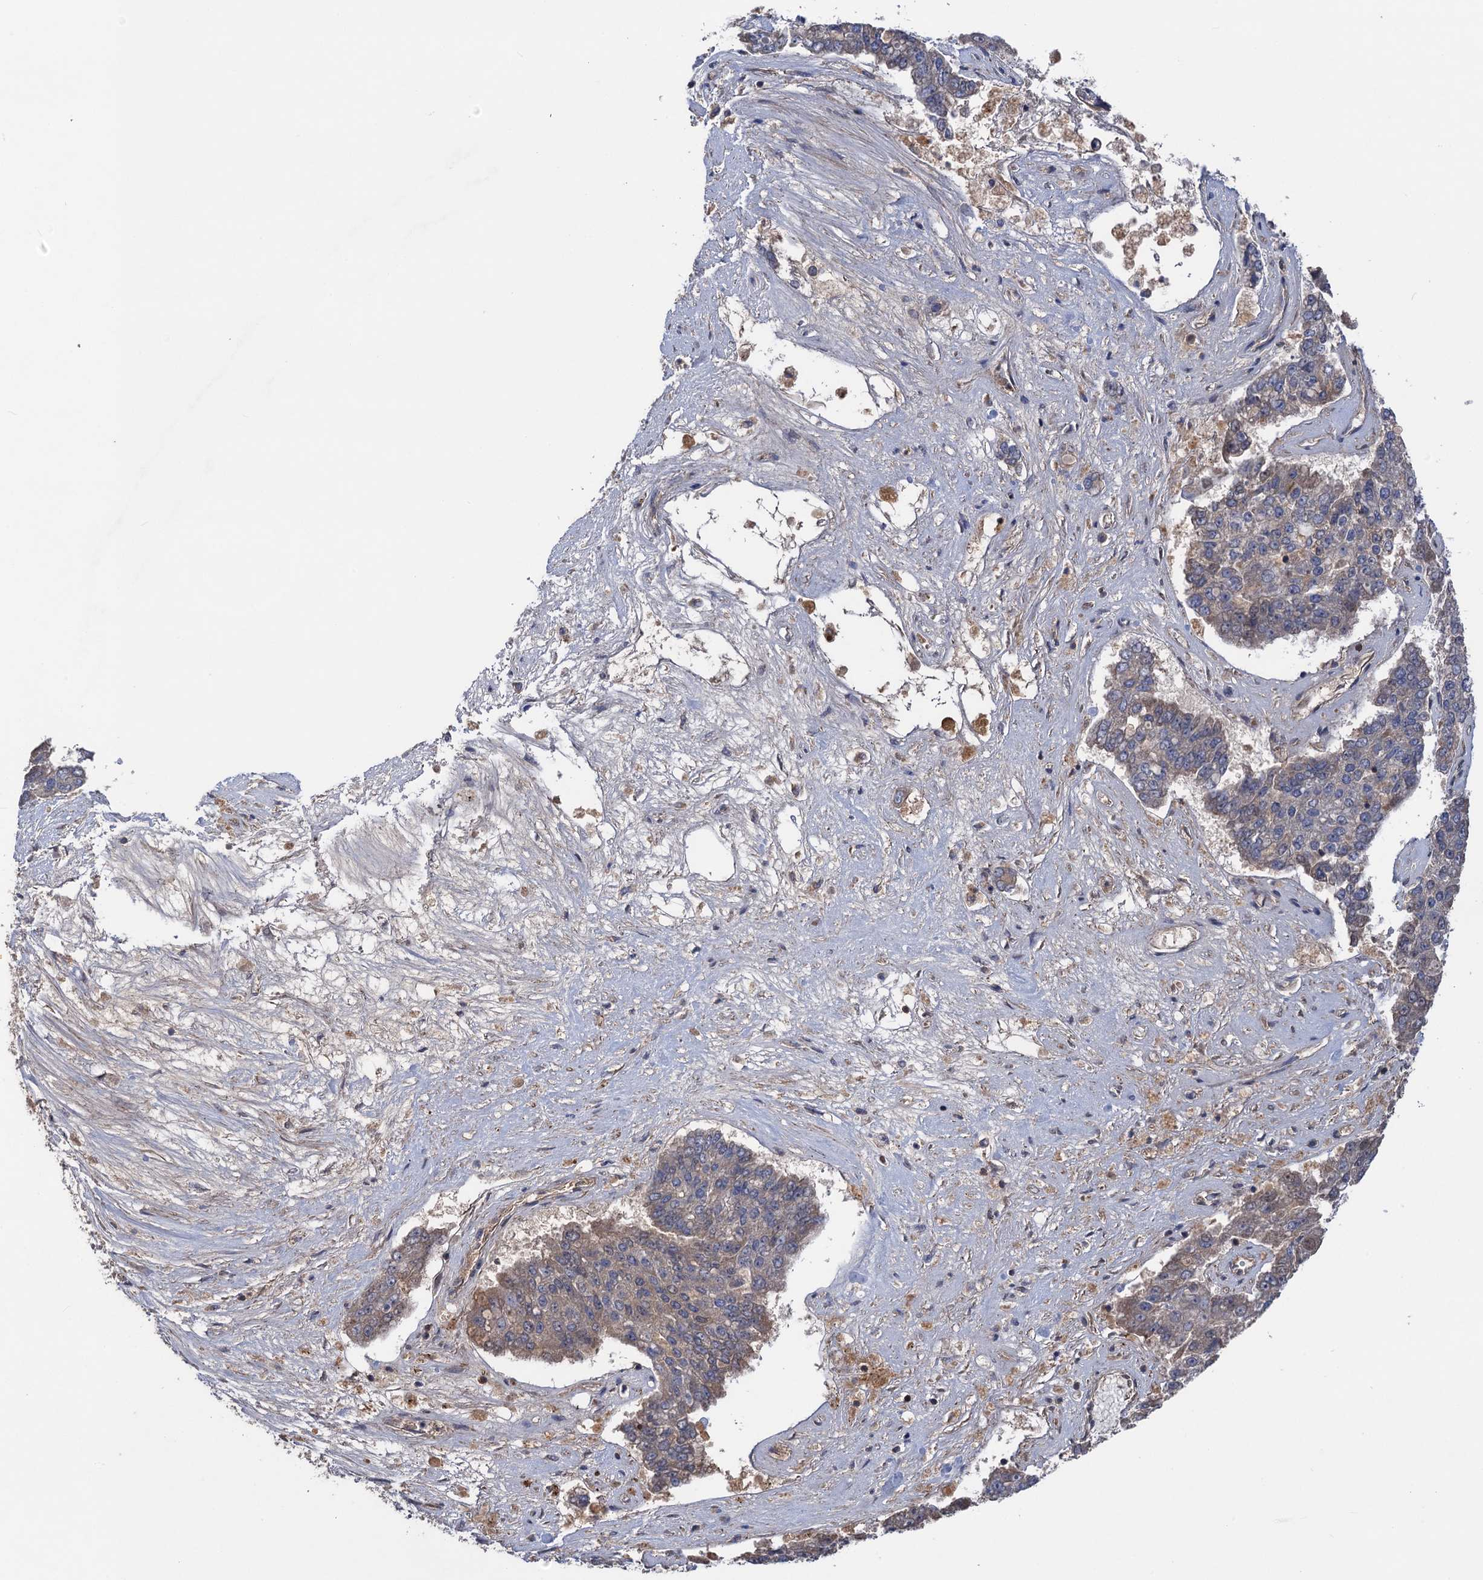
{"staining": {"intensity": "weak", "quantity": "<25%", "location": "cytoplasmic/membranous"}, "tissue": "pancreatic cancer", "cell_type": "Tumor cells", "image_type": "cancer", "snomed": [{"axis": "morphology", "description": "Adenocarcinoma, NOS"}, {"axis": "topography", "description": "Pancreas"}], "caption": "A high-resolution histopathology image shows immunohistochemistry (IHC) staining of pancreatic adenocarcinoma, which displays no significant positivity in tumor cells. Nuclei are stained in blue.", "gene": "DGKA", "patient": {"sex": "male", "age": 50}}